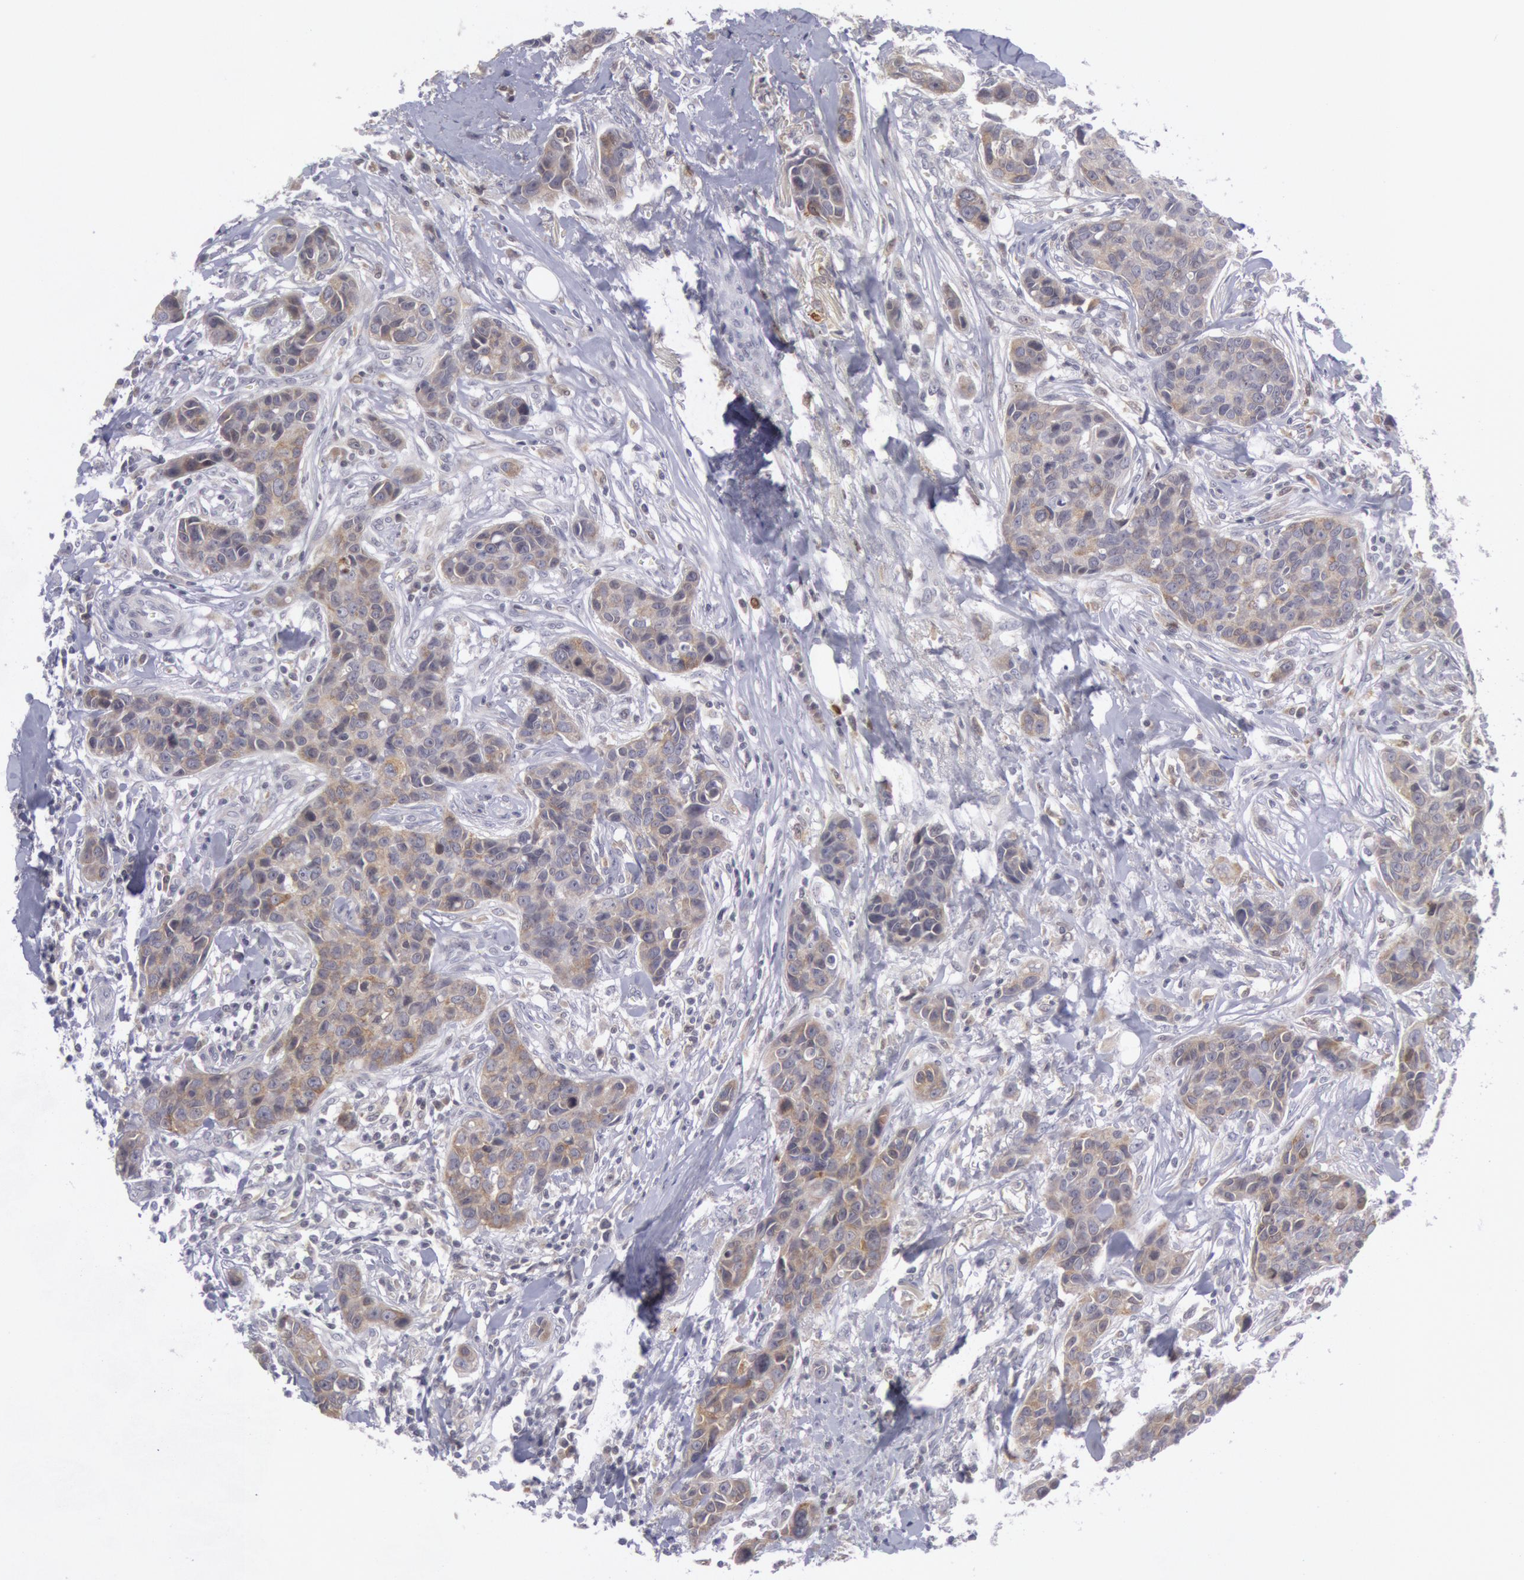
{"staining": {"intensity": "weak", "quantity": "25%-75%", "location": "cytoplasmic/membranous"}, "tissue": "breast cancer", "cell_type": "Tumor cells", "image_type": "cancer", "snomed": [{"axis": "morphology", "description": "Duct carcinoma"}, {"axis": "topography", "description": "Breast"}], "caption": "This photomicrograph exhibits immunohistochemistry (IHC) staining of breast cancer (invasive ductal carcinoma), with low weak cytoplasmic/membranous positivity in approximately 25%-75% of tumor cells.", "gene": "PTGS2", "patient": {"sex": "female", "age": 91}}